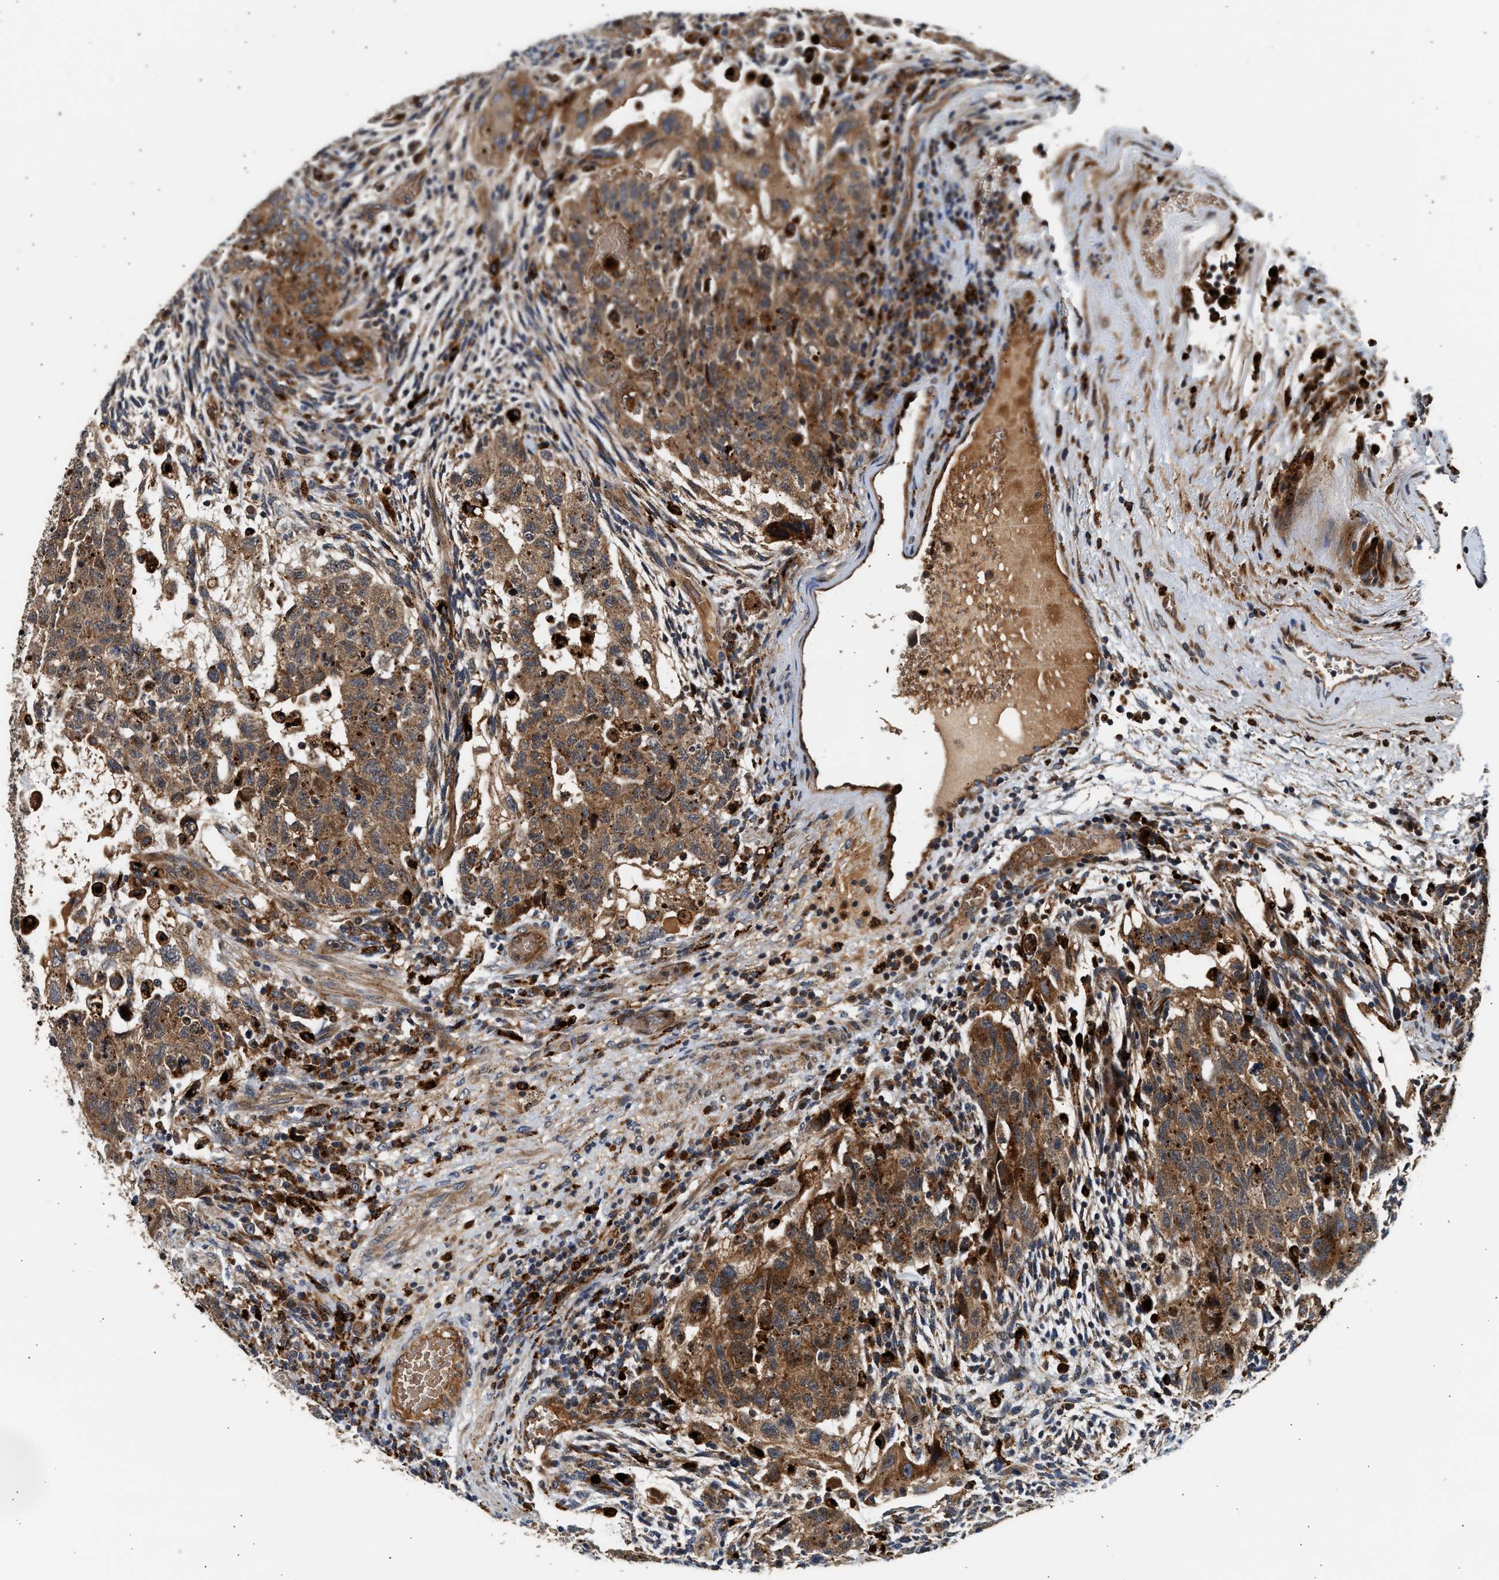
{"staining": {"intensity": "moderate", "quantity": ">75%", "location": "cytoplasmic/membranous"}, "tissue": "testis cancer", "cell_type": "Tumor cells", "image_type": "cancer", "snomed": [{"axis": "morphology", "description": "Normal tissue, NOS"}, {"axis": "morphology", "description": "Carcinoma, Embryonal, NOS"}, {"axis": "topography", "description": "Testis"}], "caption": "Testis cancer stained with IHC displays moderate cytoplasmic/membranous staining in about >75% of tumor cells.", "gene": "PLD3", "patient": {"sex": "male", "age": 36}}